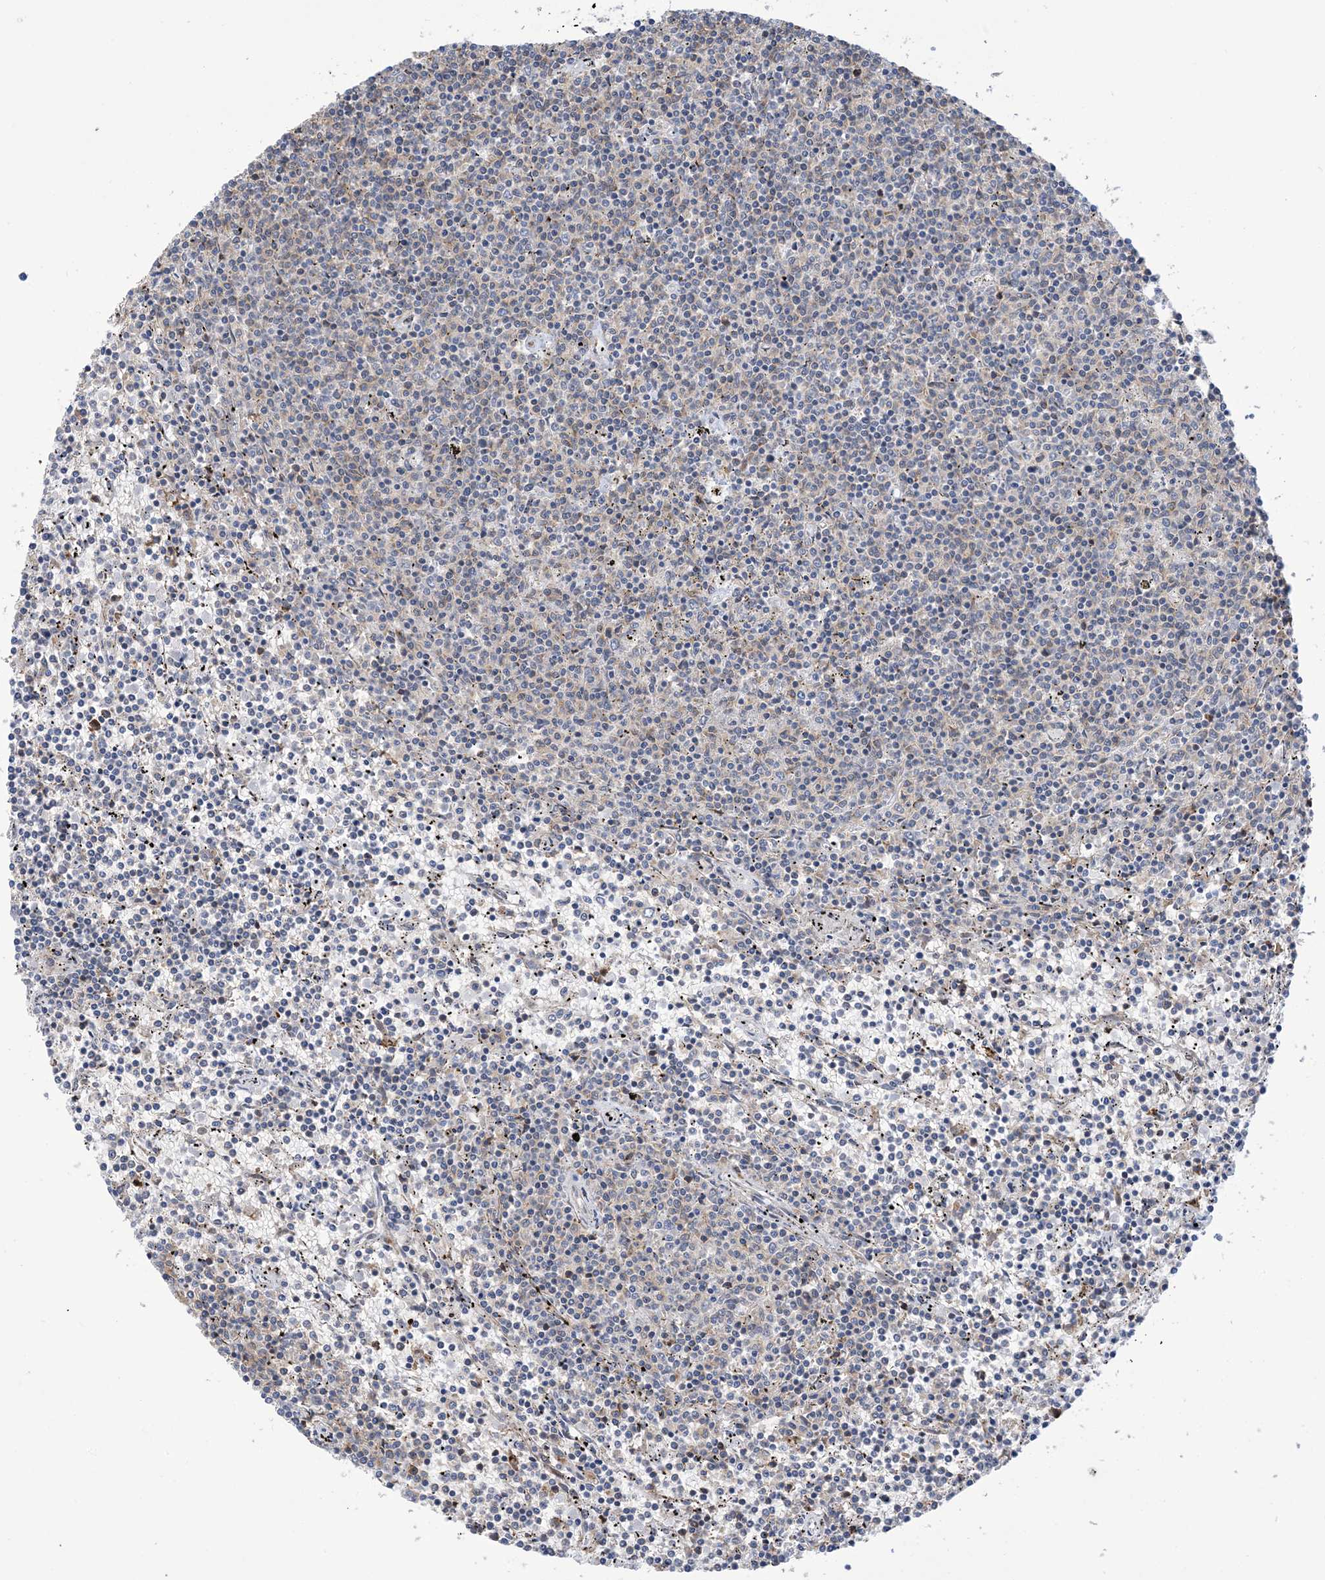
{"staining": {"intensity": "negative", "quantity": "none", "location": "none"}, "tissue": "lymphoma", "cell_type": "Tumor cells", "image_type": "cancer", "snomed": [{"axis": "morphology", "description": "Malignant lymphoma, non-Hodgkin's type, Low grade"}, {"axis": "topography", "description": "Spleen"}], "caption": "DAB immunohistochemical staining of lymphoma displays no significant staining in tumor cells. (Immunohistochemistry, brightfield microscopy, high magnification).", "gene": "ZNF8", "patient": {"sex": "female", "age": 50}}